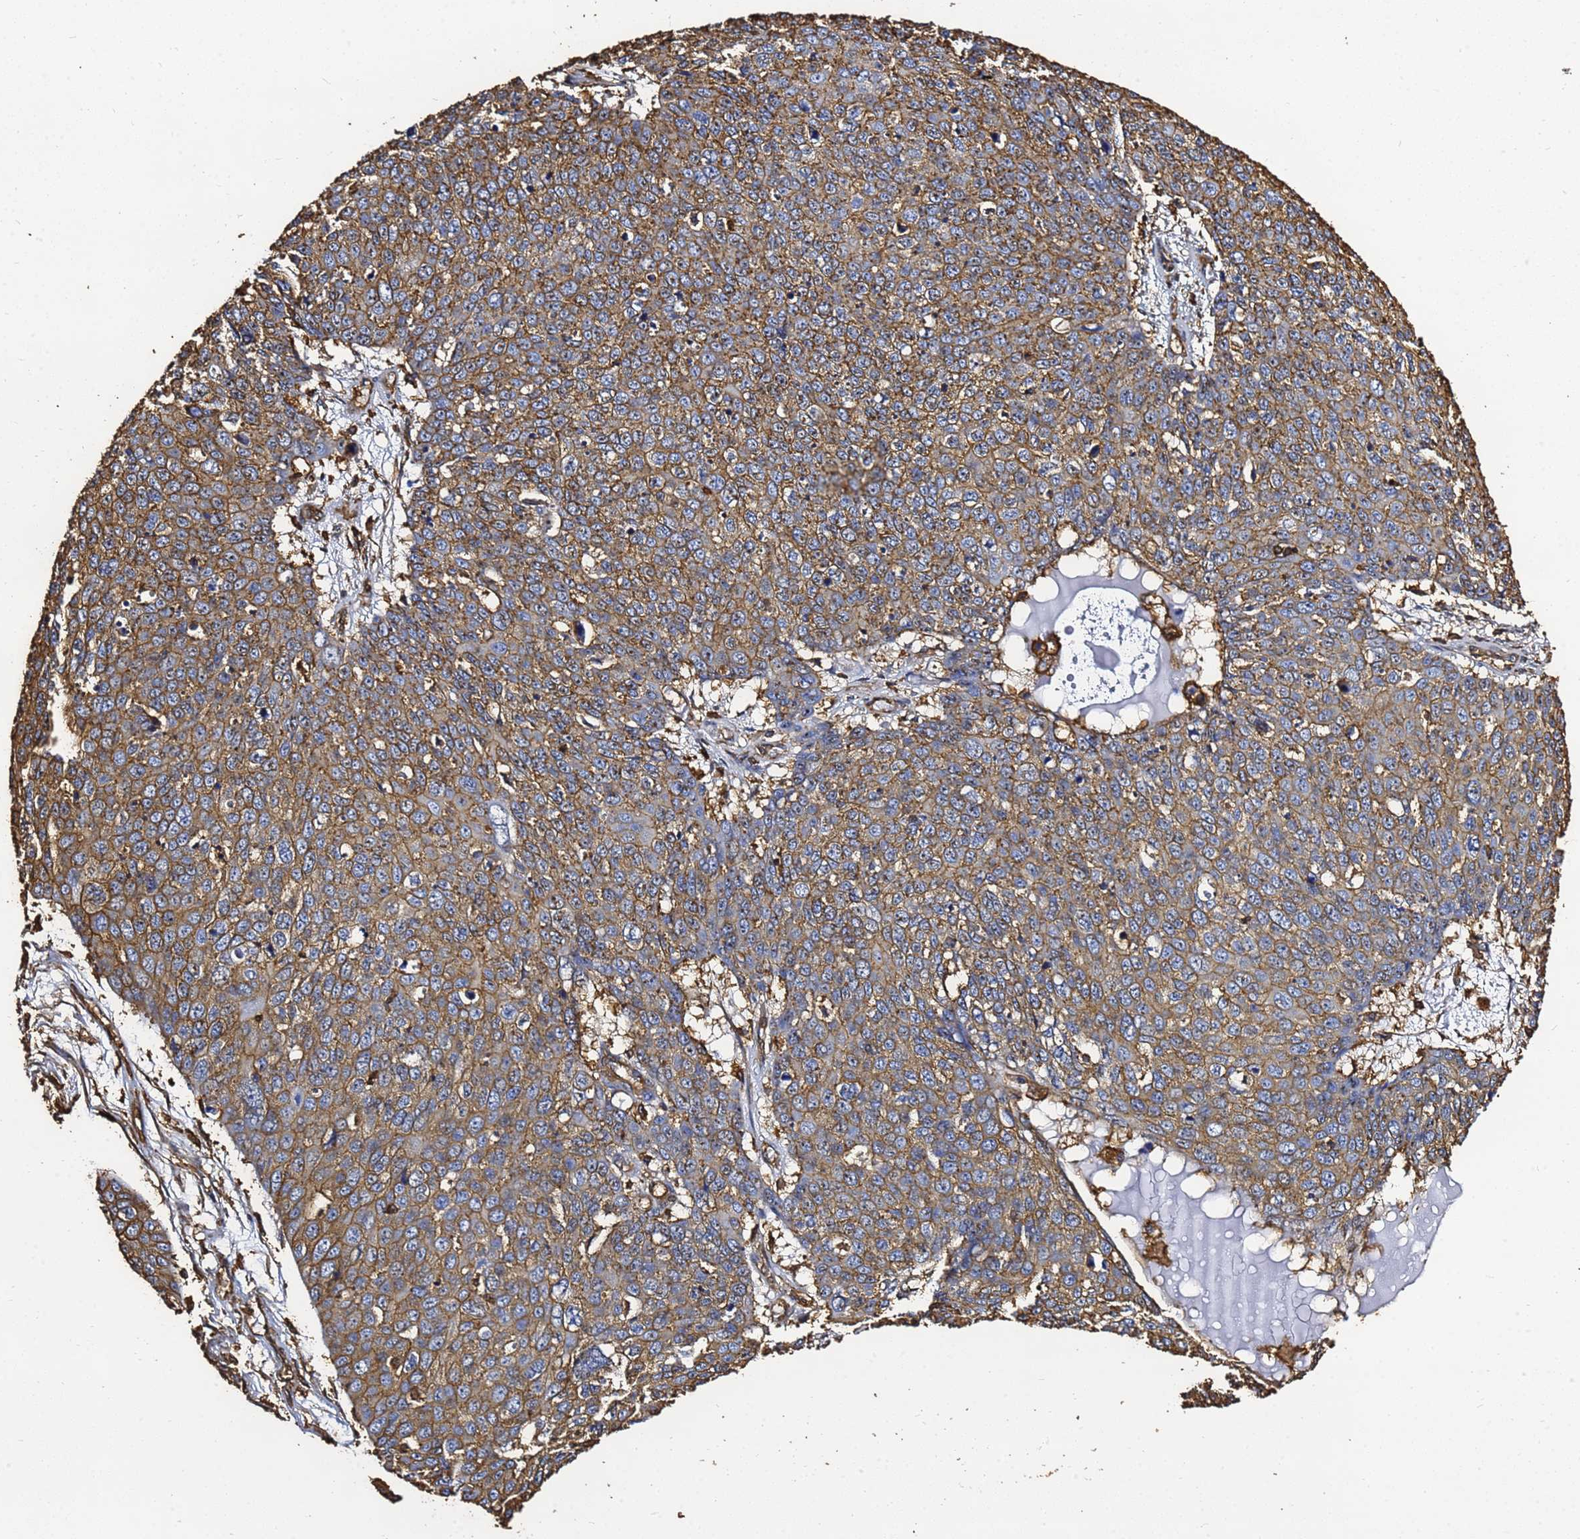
{"staining": {"intensity": "moderate", "quantity": "25%-75%", "location": "cytoplasmic/membranous"}, "tissue": "skin cancer", "cell_type": "Tumor cells", "image_type": "cancer", "snomed": [{"axis": "morphology", "description": "Squamous cell carcinoma, NOS"}, {"axis": "topography", "description": "Skin"}], "caption": "Human squamous cell carcinoma (skin) stained with a brown dye demonstrates moderate cytoplasmic/membranous positive expression in approximately 25%-75% of tumor cells.", "gene": "ACTB", "patient": {"sex": "male", "age": 71}}